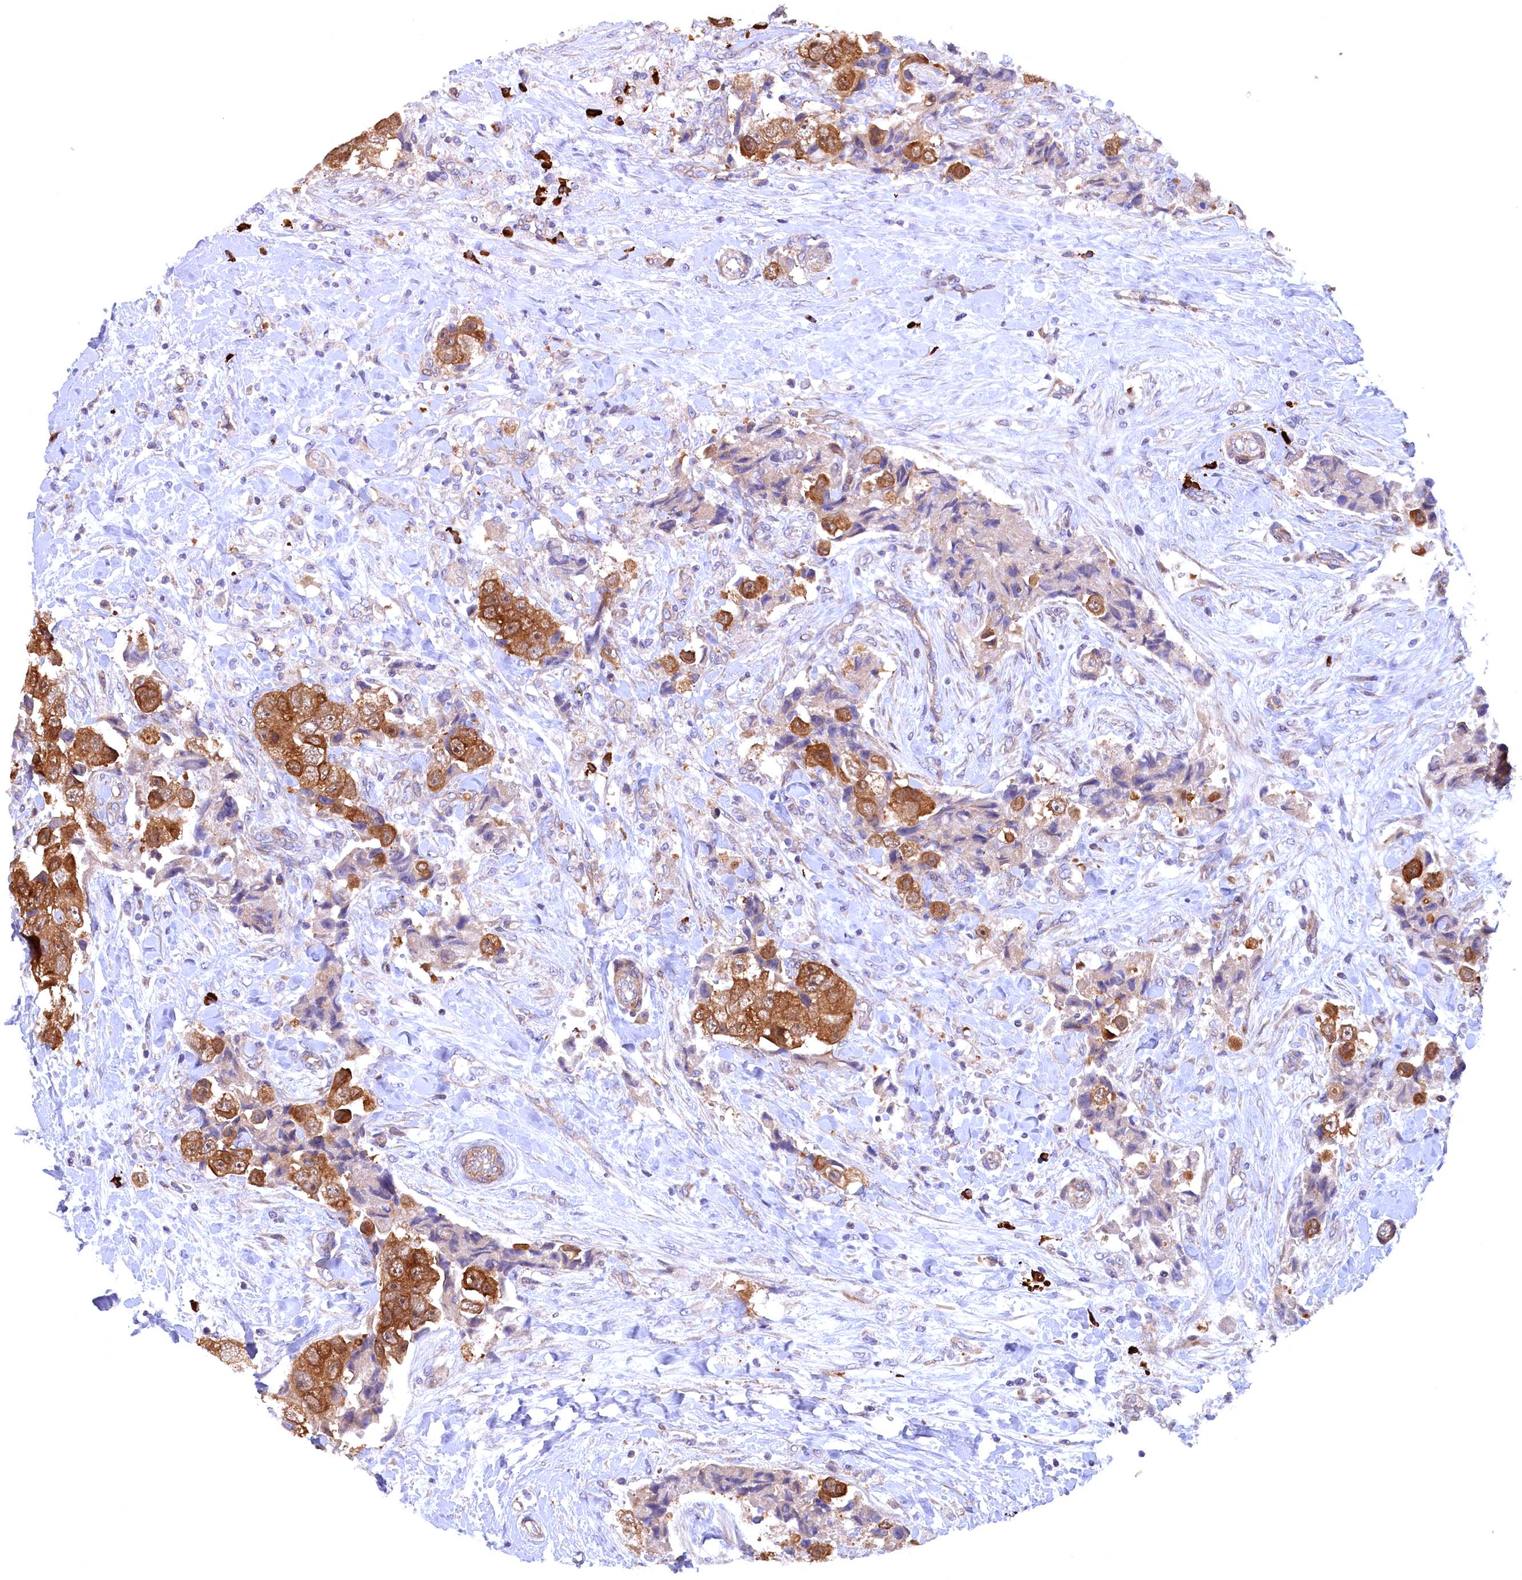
{"staining": {"intensity": "moderate", "quantity": "25%-75%", "location": "cytoplasmic/membranous"}, "tissue": "breast cancer", "cell_type": "Tumor cells", "image_type": "cancer", "snomed": [{"axis": "morphology", "description": "Normal tissue, NOS"}, {"axis": "morphology", "description": "Duct carcinoma"}, {"axis": "topography", "description": "Breast"}], "caption": "IHC (DAB (3,3'-diaminobenzidine)) staining of human intraductal carcinoma (breast) reveals moderate cytoplasmic/membranous protein positivity in about 25%-75% of tumor cells. The protein of interest is shown in brown color, while the nuclei are stained blue.", "gene": "JPT2", "patient": {"sex": "female", "age": 62}}